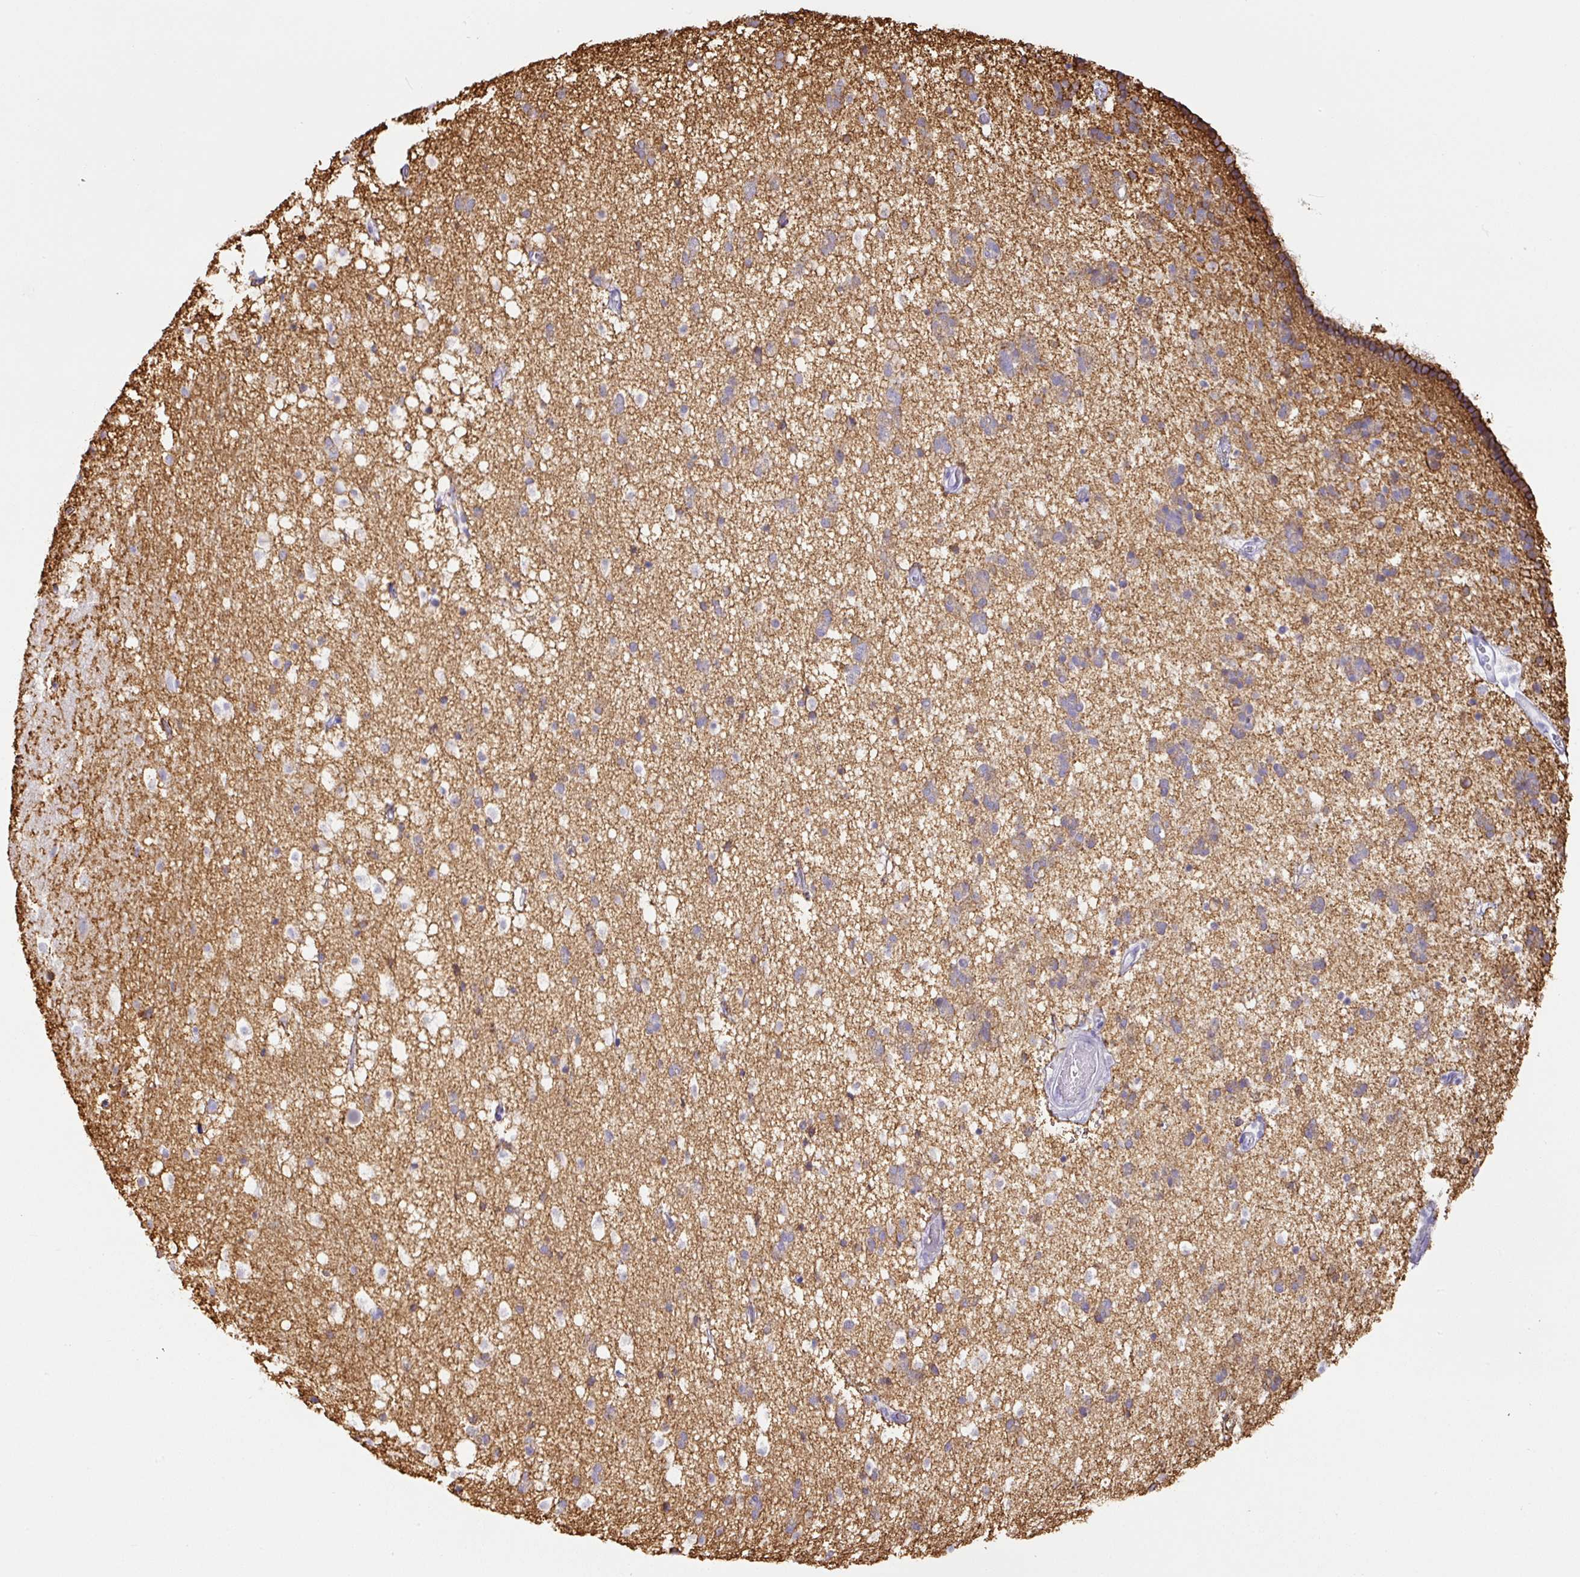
{"staining": {"intensity": "strong", "quantity": "<25%", "location": "cytoplasmic/membranous"}, "tissue": "caudate", "cell_type": "Glial cells", "image_type": "normal", "snomed": [{"axis": "morphology", "description": "Normal tissue, NOS"}, {"axis": "topography", "description": "Lateral ventricle wall"}], "caption": "A photomicrograph showing strong cytoplasmic/membranous positivity in about <25% of glial cells in normal caudate, as visualized by brown immunohistochemical staining.", "gene": "TARM1", "patient": {"sex": "male", "age": 37}}